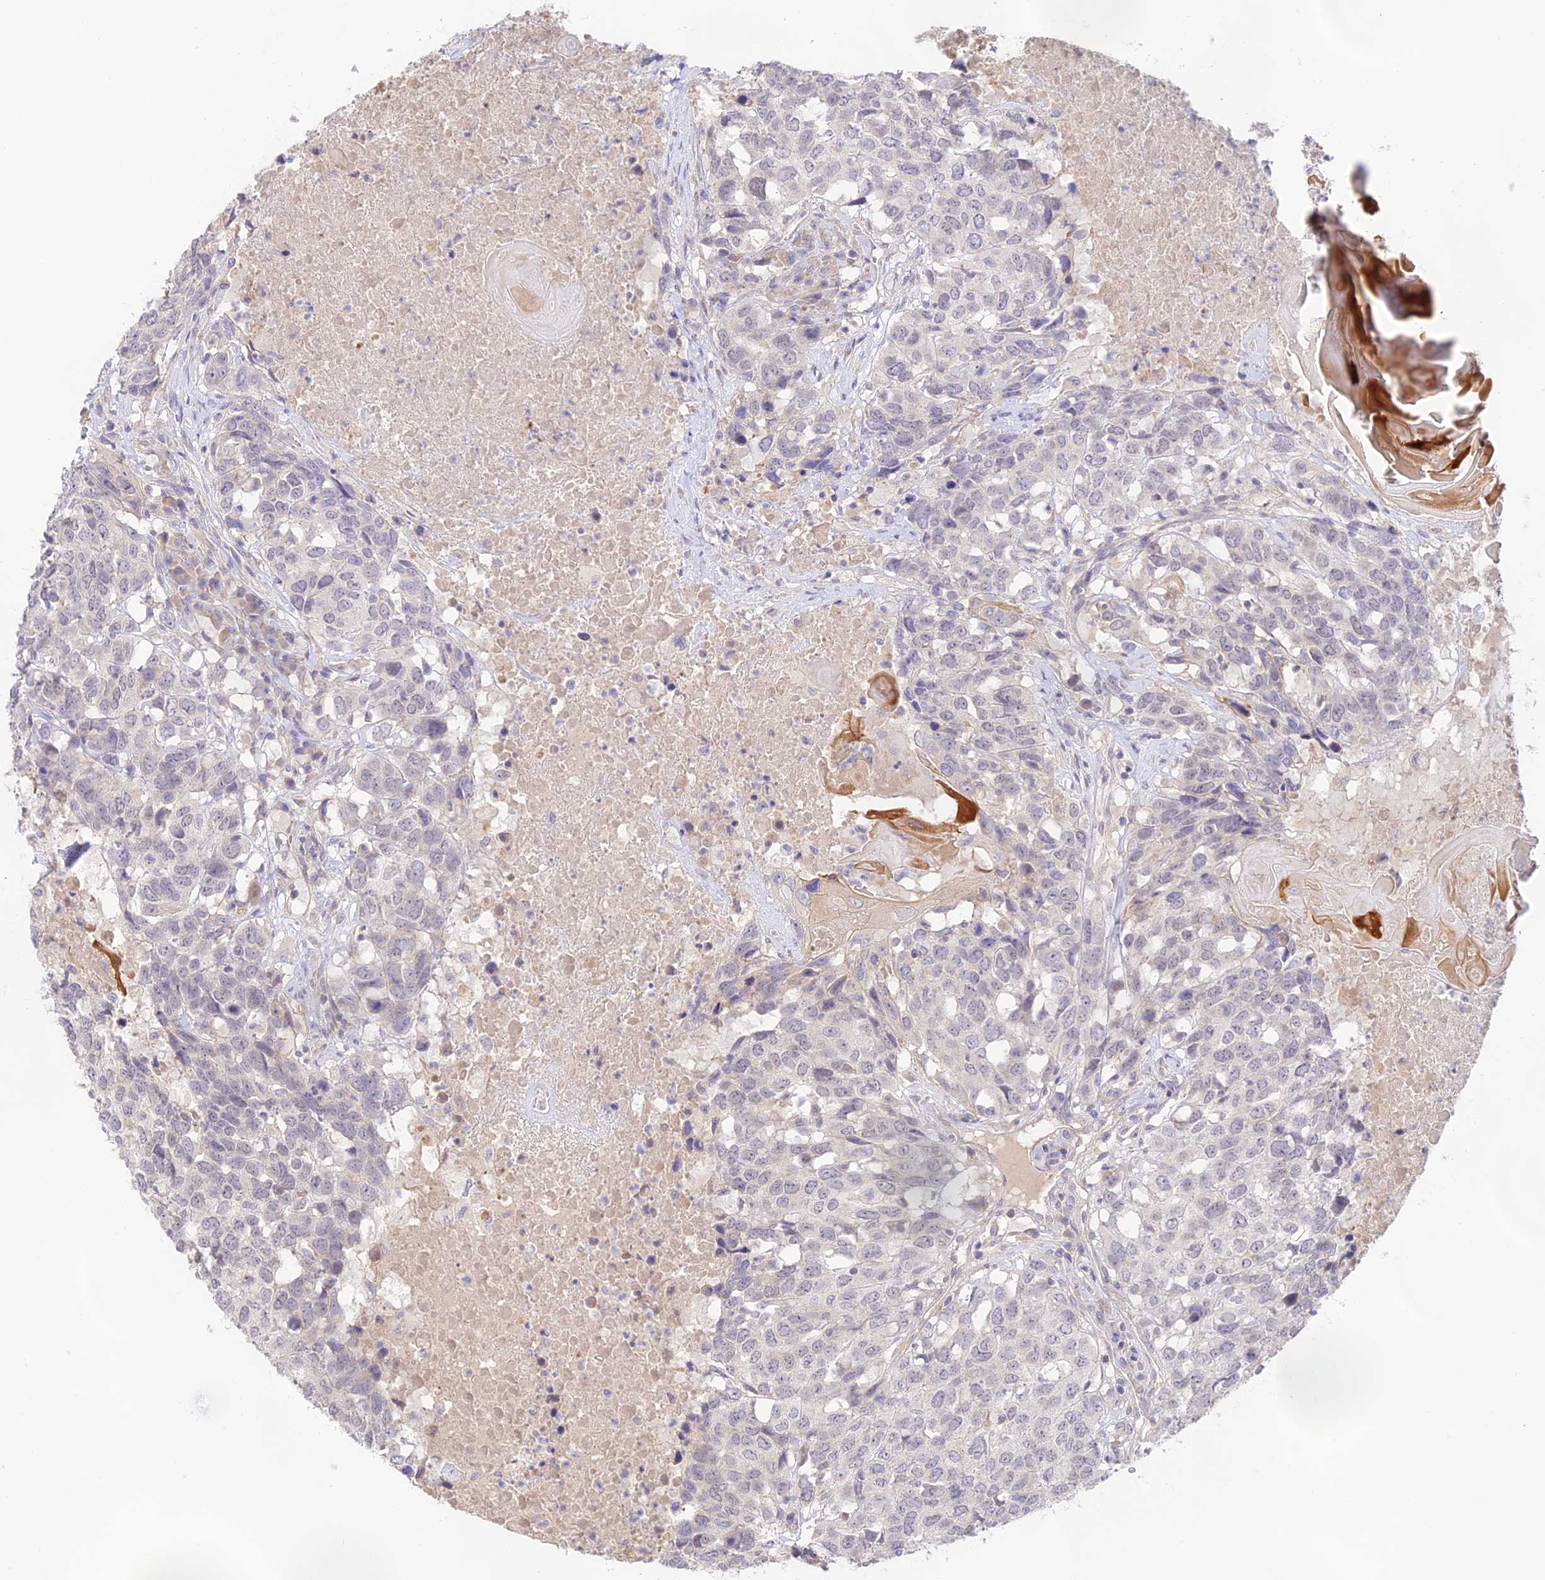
{"staining": {"intensity": "negative", "quantity": "none", "location": "none"}, "tissue": "head and neck cancer", "cell_type": "Tumor cells", "image_type": "cancer", "snomed": [{"axis": "morphology", "description": "Squamous cell carcinoma, NOS"}, {"axis": "topography", "description": "Head-Neck"}], "caption": "Human squamous cell carcinoma (head and neck) stained for a protein using immunohistochemistry demonstrates no expression in tumor cells.", "gene": "CAMSAP3", "patient": {"sex": "male", "age": 66}}